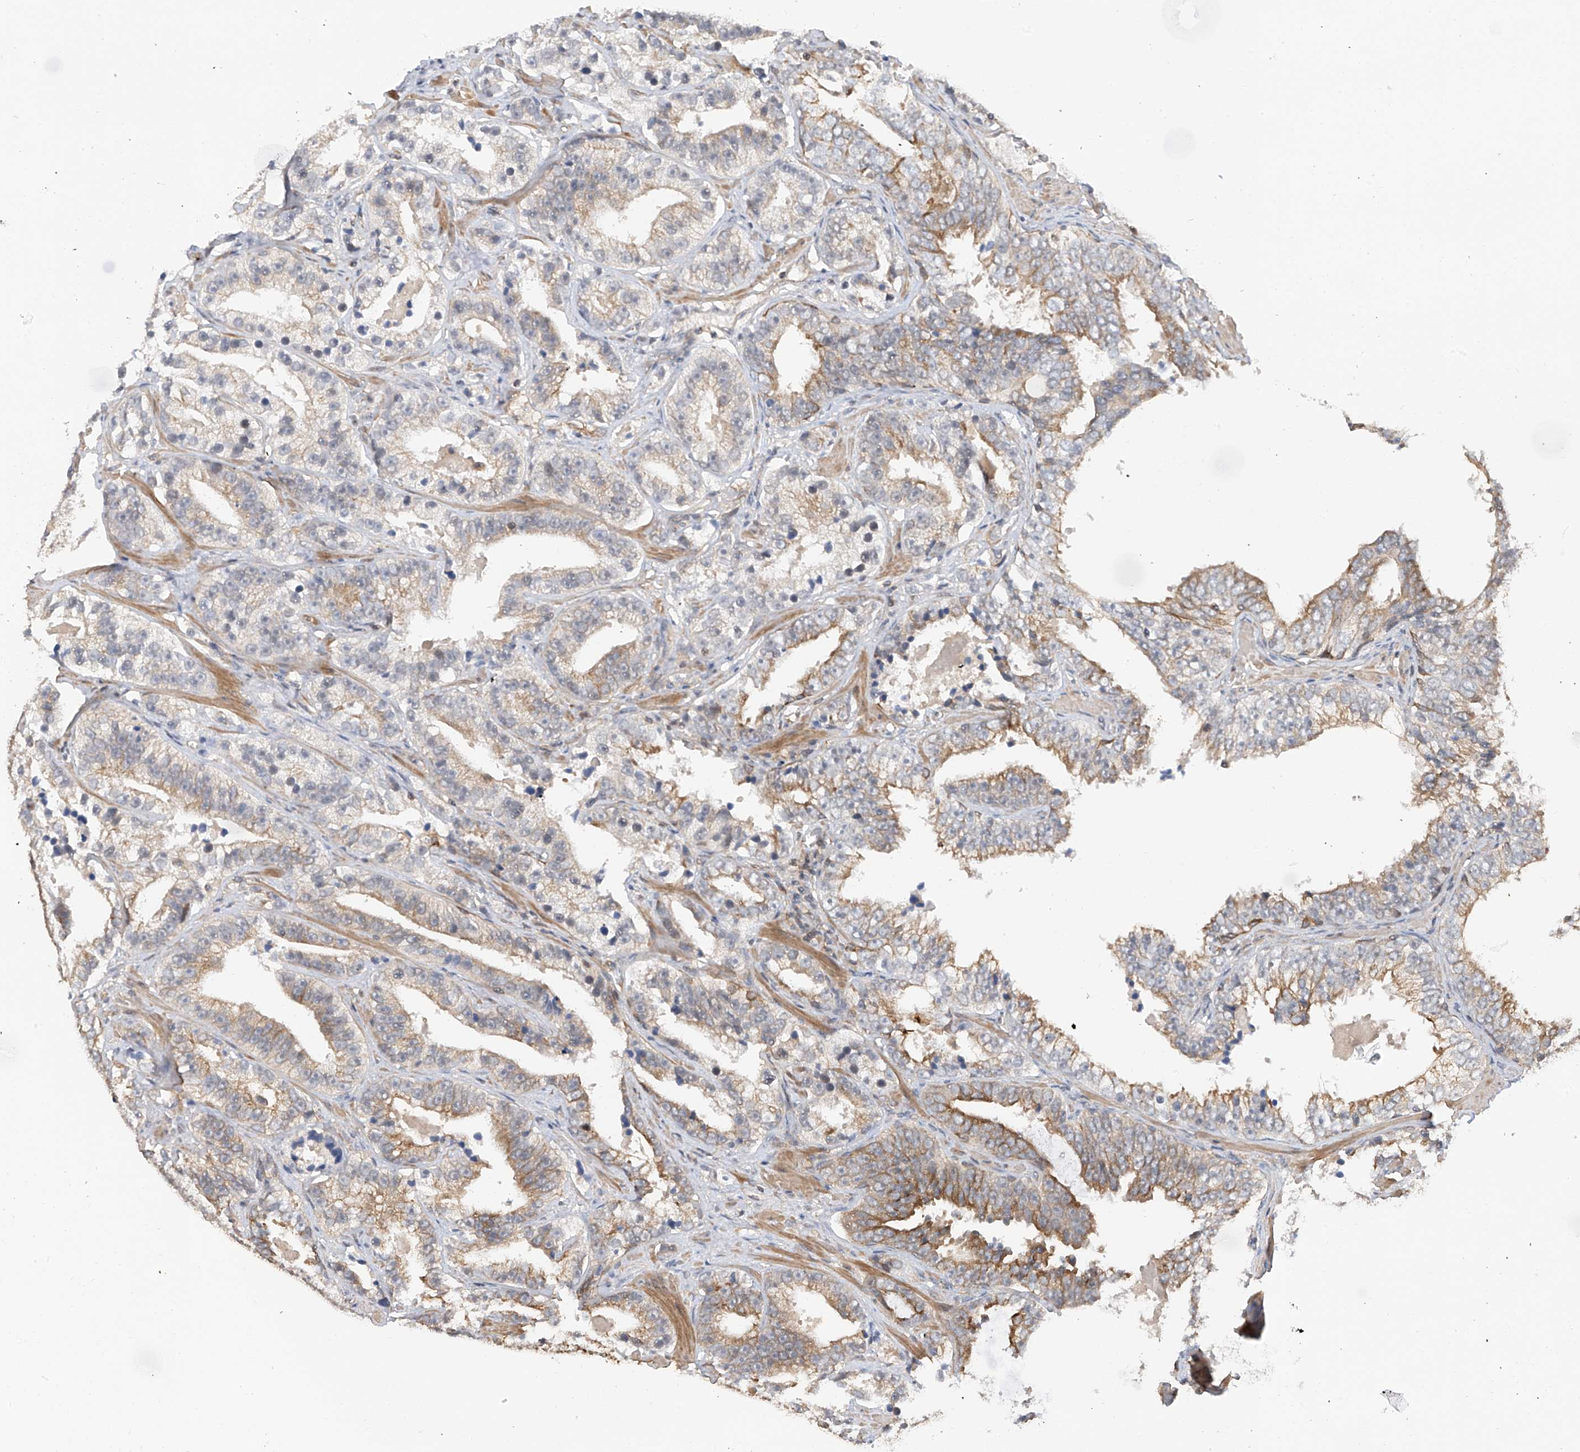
{"staining": {"intensity": "moderate", "quantity": "25%-75%", "location": "cytoplasmic/membranous"}, "tissue": "prostate cancer", "cell_type": "Tumor cells", "image_type": "cancer", "snomed": [{"axis": "morphology", "description": "Adenocarcinoma, High grade"}, {"axis": "topography", "description": "Prostate"}], "caption": "Immunohistochemistry histopathology image of neoplastic tissue: human adenocarcinoma (high-grade) (prostate) stained using immunohistochemistry (IHC) reveals medium levels of moderate protein expression localized specifically in the cytoplasmic/membranous of tumor cells, appearing as a cytoplasmic/membranous brown color.", "gene": "RPAIN", "patient": {"sex": "male", "age": 62}}